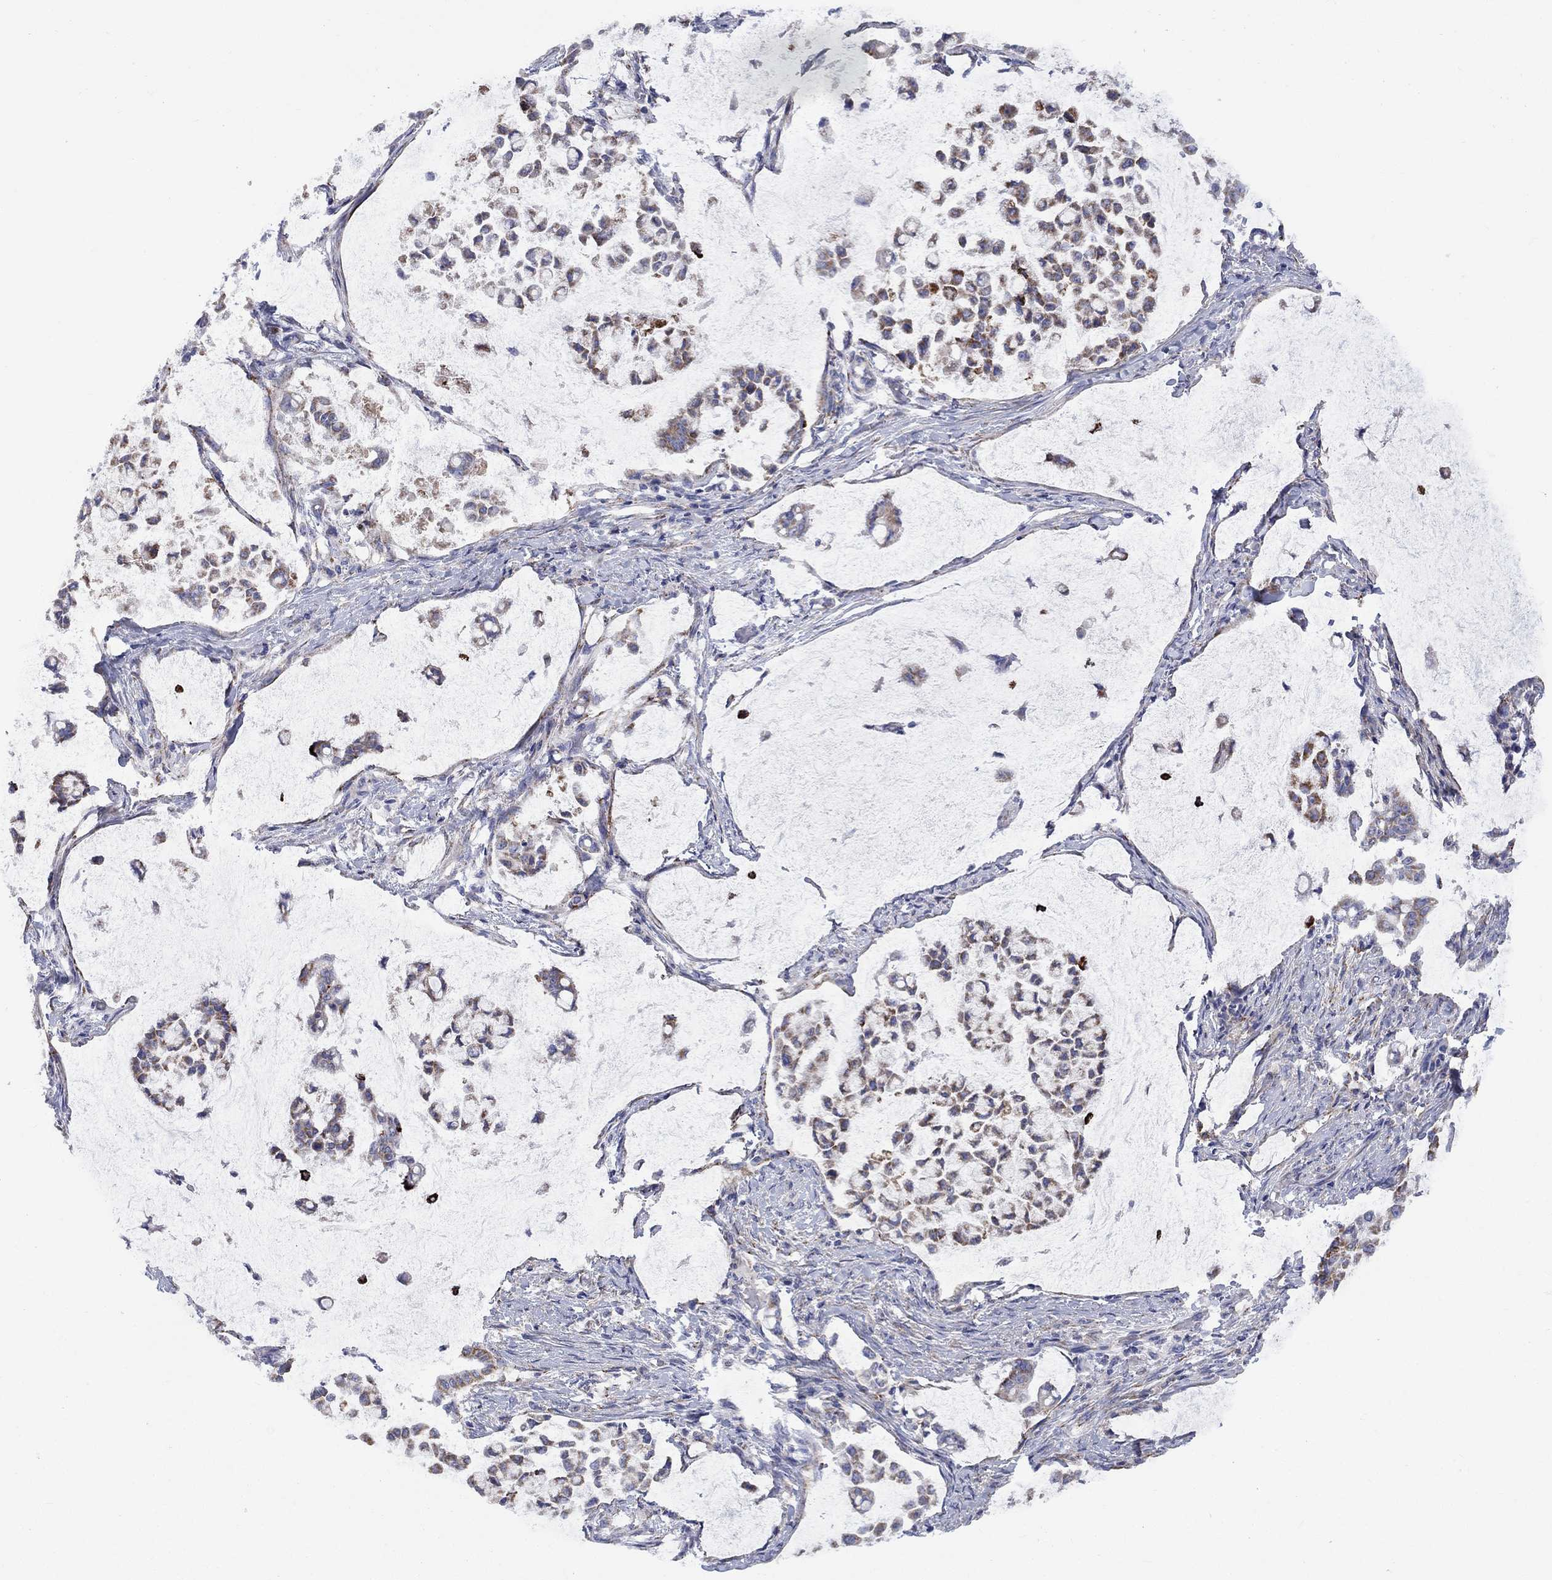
{"staining": {"intensity": "moderate", "quantity": "25%-75%", "location": "cytoplasmic/membranous"}, "tissue": "stomach cancer", "cell_type": "Tumor cells", "image_type": "cancer", "snomed": [{"axis": "morphology", "description": "Adenocarcinoma, NOS"}, {"axis": "topography", "description": "Stomach"}], "caption": "A histopathology image showing moderate cytoplasmic/membranous staining in approximately 25%-75% of tumor cells in stomach adenocarcinoma, as visualized by brown immunohistochemical staining.", "gene": "CISD1", "patient": {"sex": "male", "age": 82}}